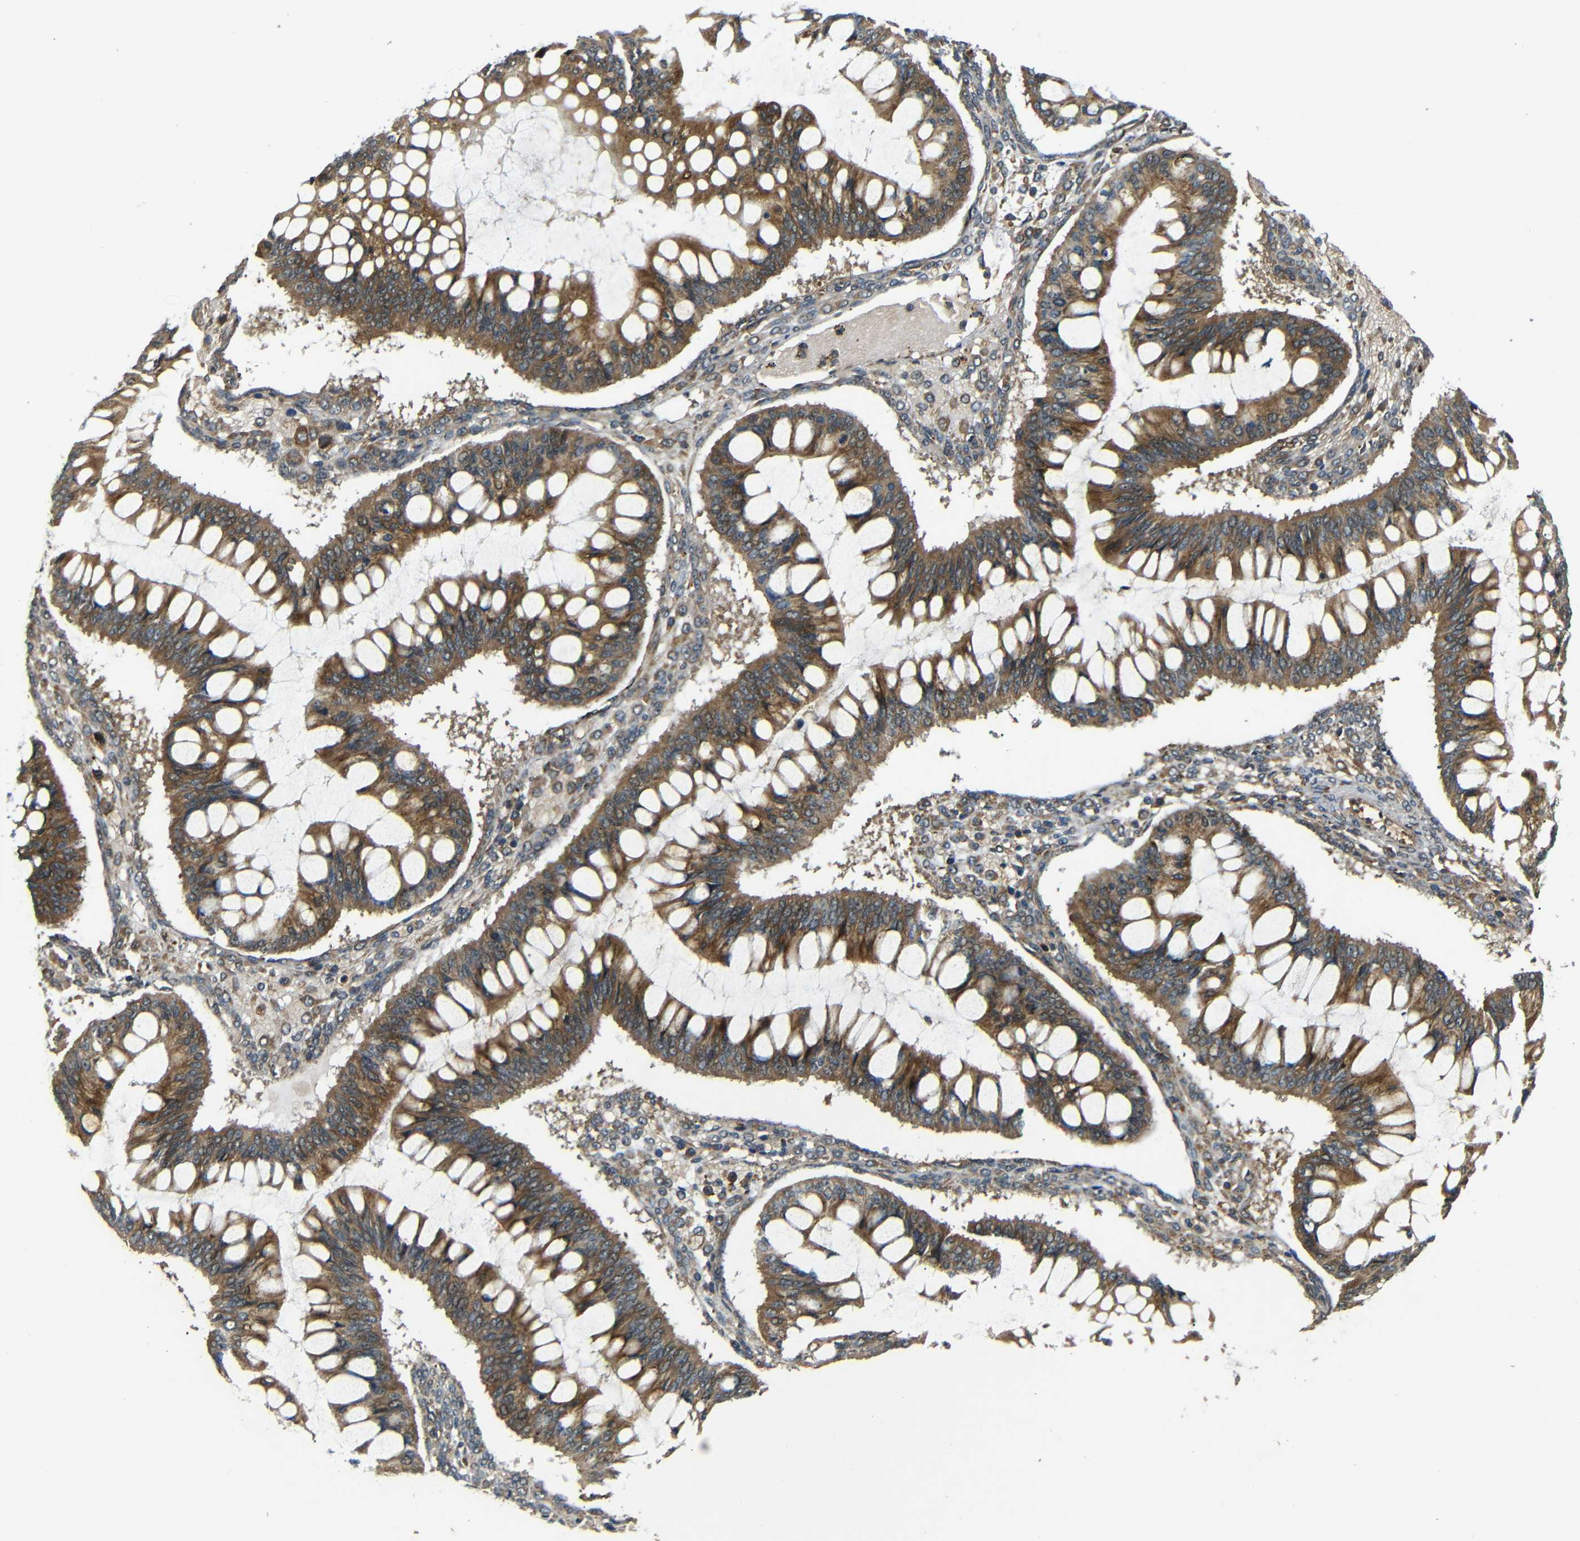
{"staining": {"intensity": "moderate", "quantity": ">75%", "location": "cytoplasmic/membranous"}, "tissue": "ovarian cancer", "cell_type": "Tumor cells", "image_type": "cancer", "snomed": [{"axis": "morphology", "description": "Cystadenocarcinoma, mucinous, NOS"}, {"axis": "topography", "description": "Ovary"}], "caption": "Moderate cytoplasmic/membranous expression for a protein is appreciated in about >75% of tumor cells of ovarian mucinous cystadenocarcinoma using IHC.", "gene": "EPHB2", "patient": {"sex": "female", "age": 73}}